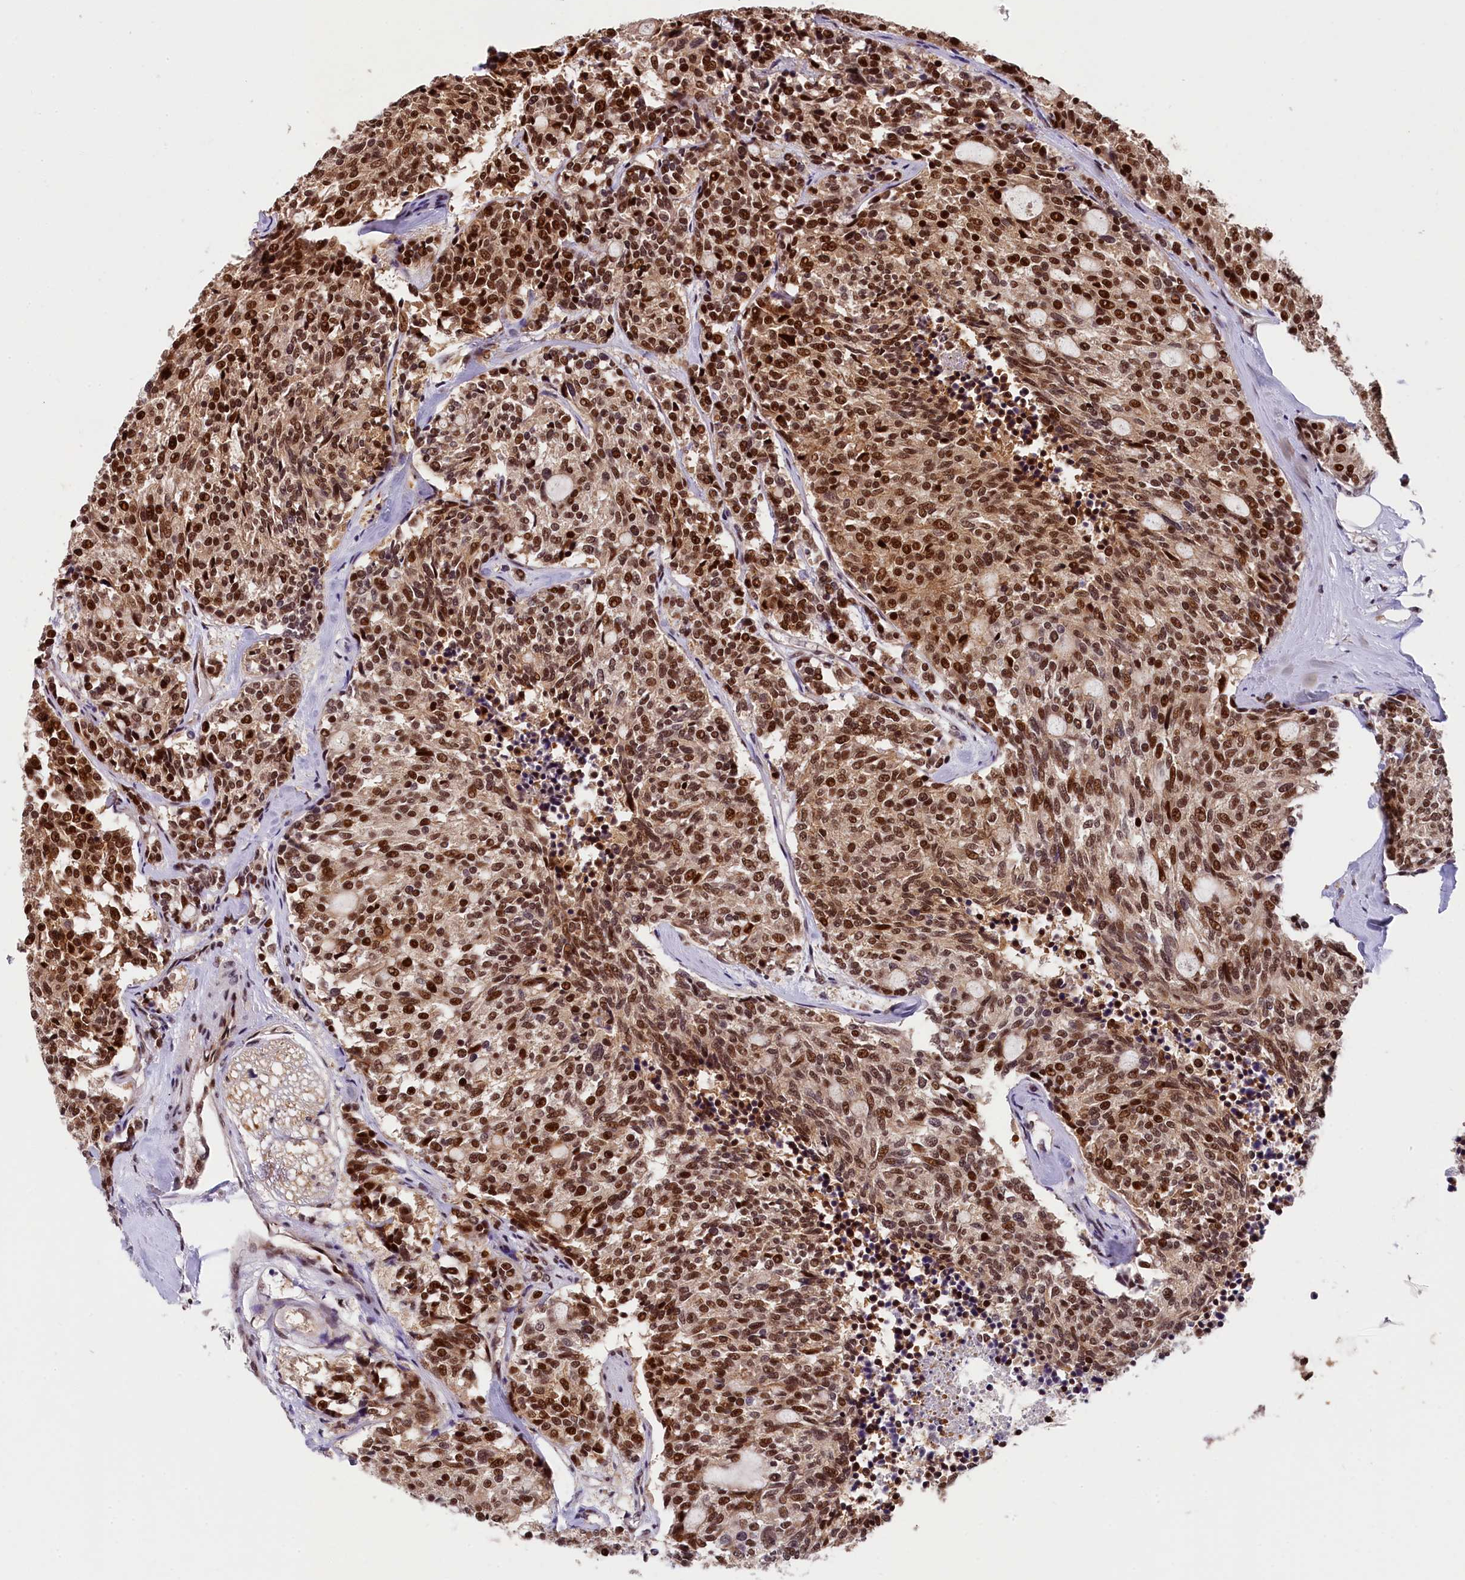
{"staining": {"intensity": "strong", "quantity": ">75%", "location": "nuclear"}, "tissue": "carcinoid", "cell_type": "Tumor cells", "image_type": "cancer", "snomed": [{"axis": "morphology", "description": "Carcinoid, malignant, NOS"}, {"axis": "topography", "description": "Pancreas"}], "caption": "This histopathology image displays immunohistochemistry (IHC) staining of human carcinoid, with high strong nuclear staining in about >75% of tumor cells.", "gene": "ADIG", "patient": {"sex": "female", "age": 54}}